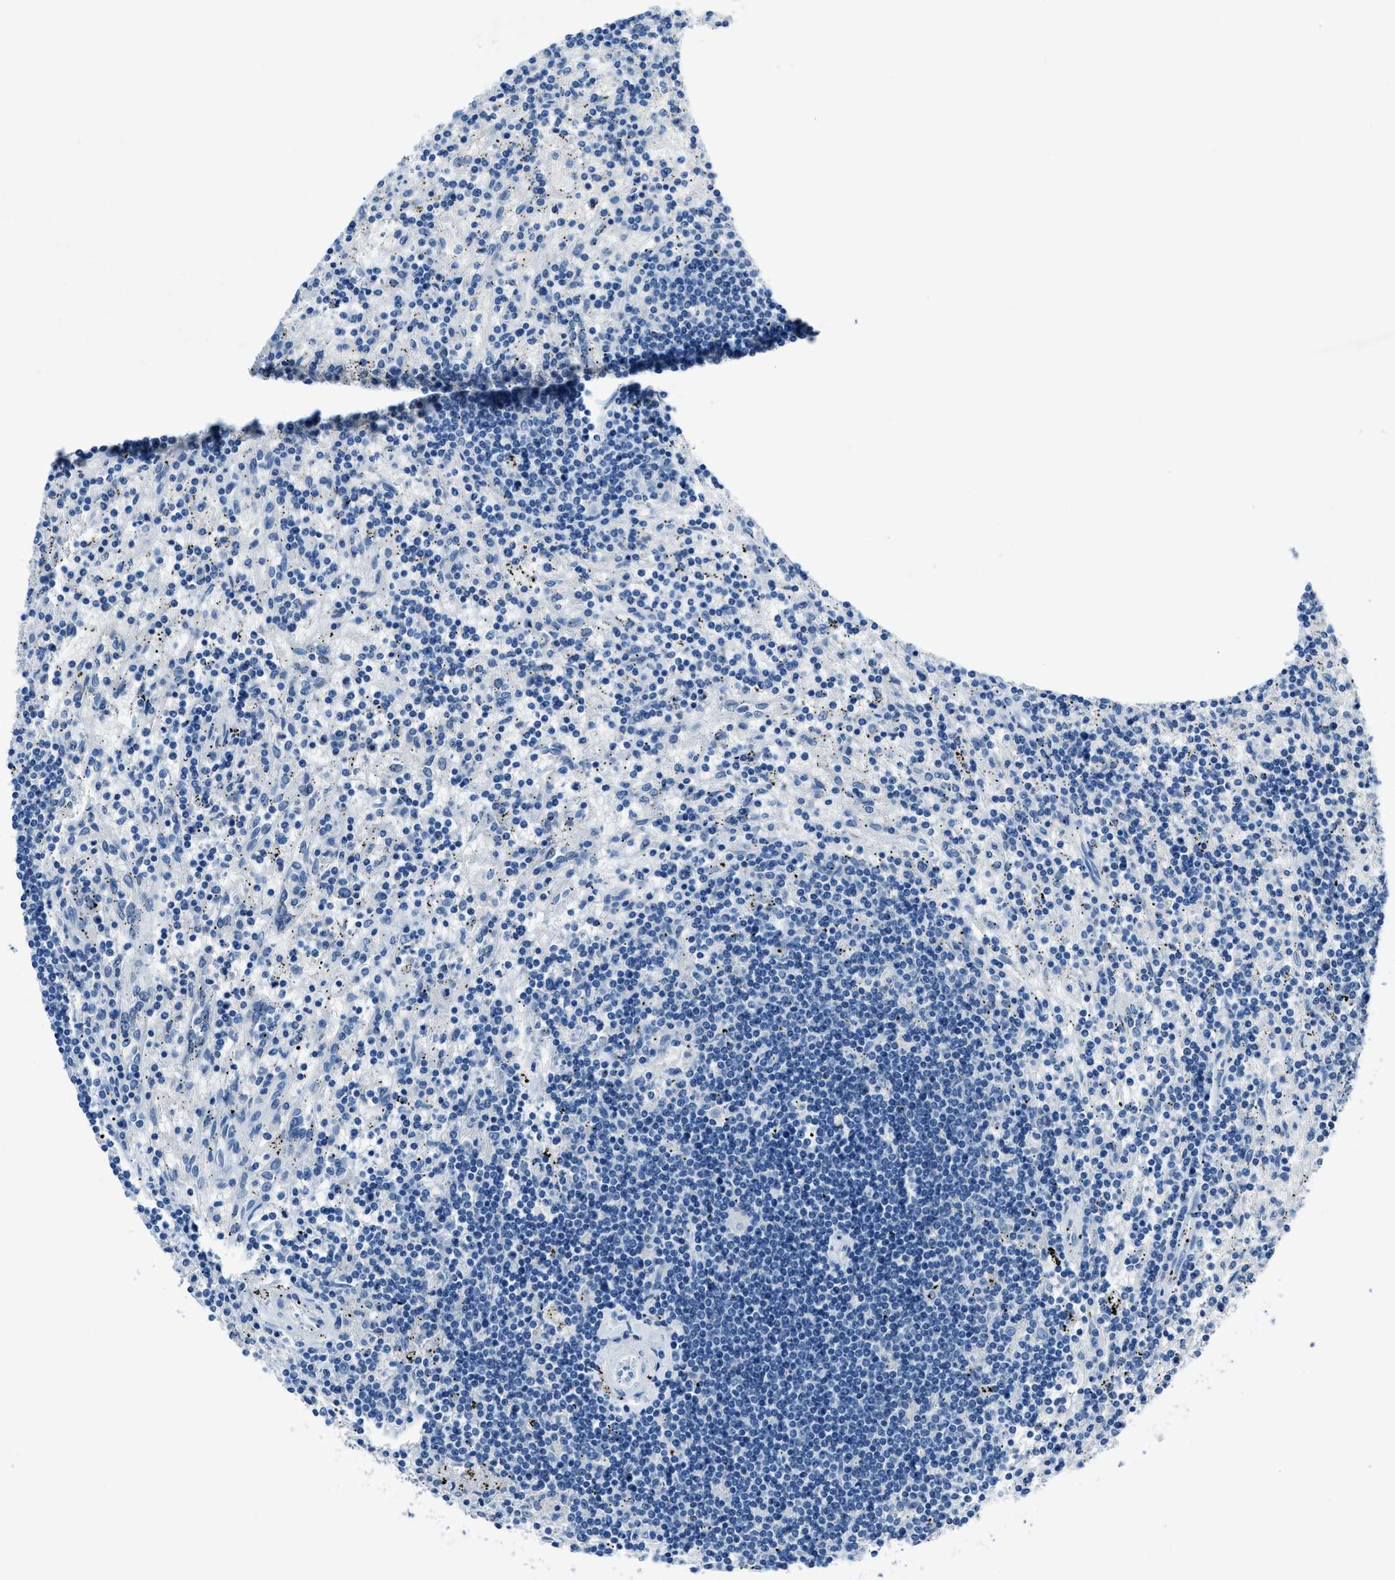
{"staining": {"intensity": "negative", "quantity": "none", "location": "none"}, "tissue": "lymphoma", "cell_type": "Tumor cells", "image_type": "cancer", "snomed": [{"axis": "morphology", "description": "Malignant lymphoma, non-Hodgkin's type, Low grade"}, {"axis": "topography", "description": "Spleen"}], "caption": "This is a photomicrograph of immunohistochemistry staining of malignant lymphoma, non-Hodgkin's type (low-grade), which shows no expression in tumor cells.", "gene": "ADAM2", "patient": {"sex": "male", "age": 76}}